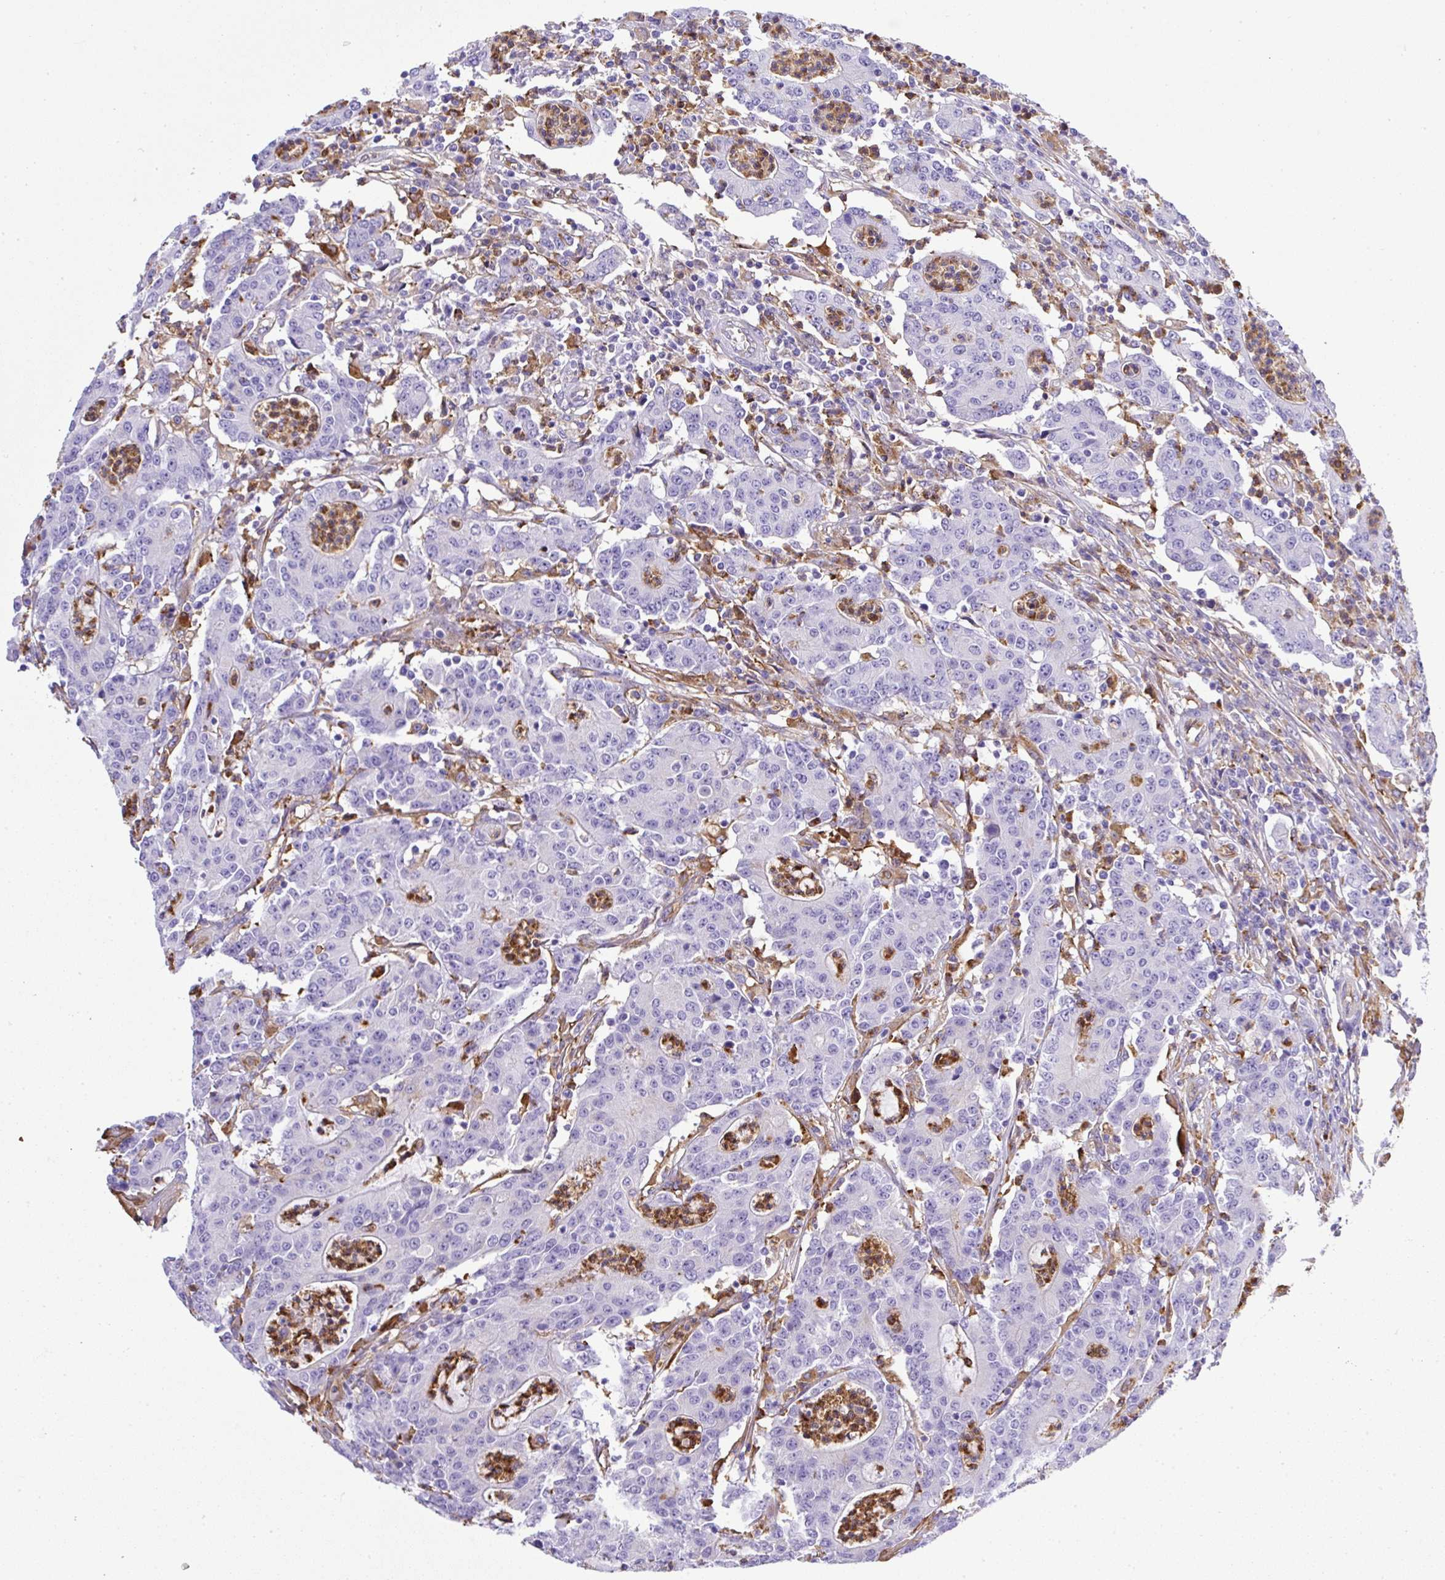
{"staining": {"intensity": "negative", "quantity": "none", "location": "none"}, "tissue": "colorectal cancer", "cell_type": "Tumor cells", "image_type": "cancer", "snomed": [{"axis": "morphology", "description": "Adenocarcinoma, NOS"}, {"axis": "topography", "description": "Colon"}], "caption": "The image exhibits no significant staining in tumor cells of colorectal cancer.", "gene": "MAGEB5", "patient": {"sex": "male", "age": 83}}